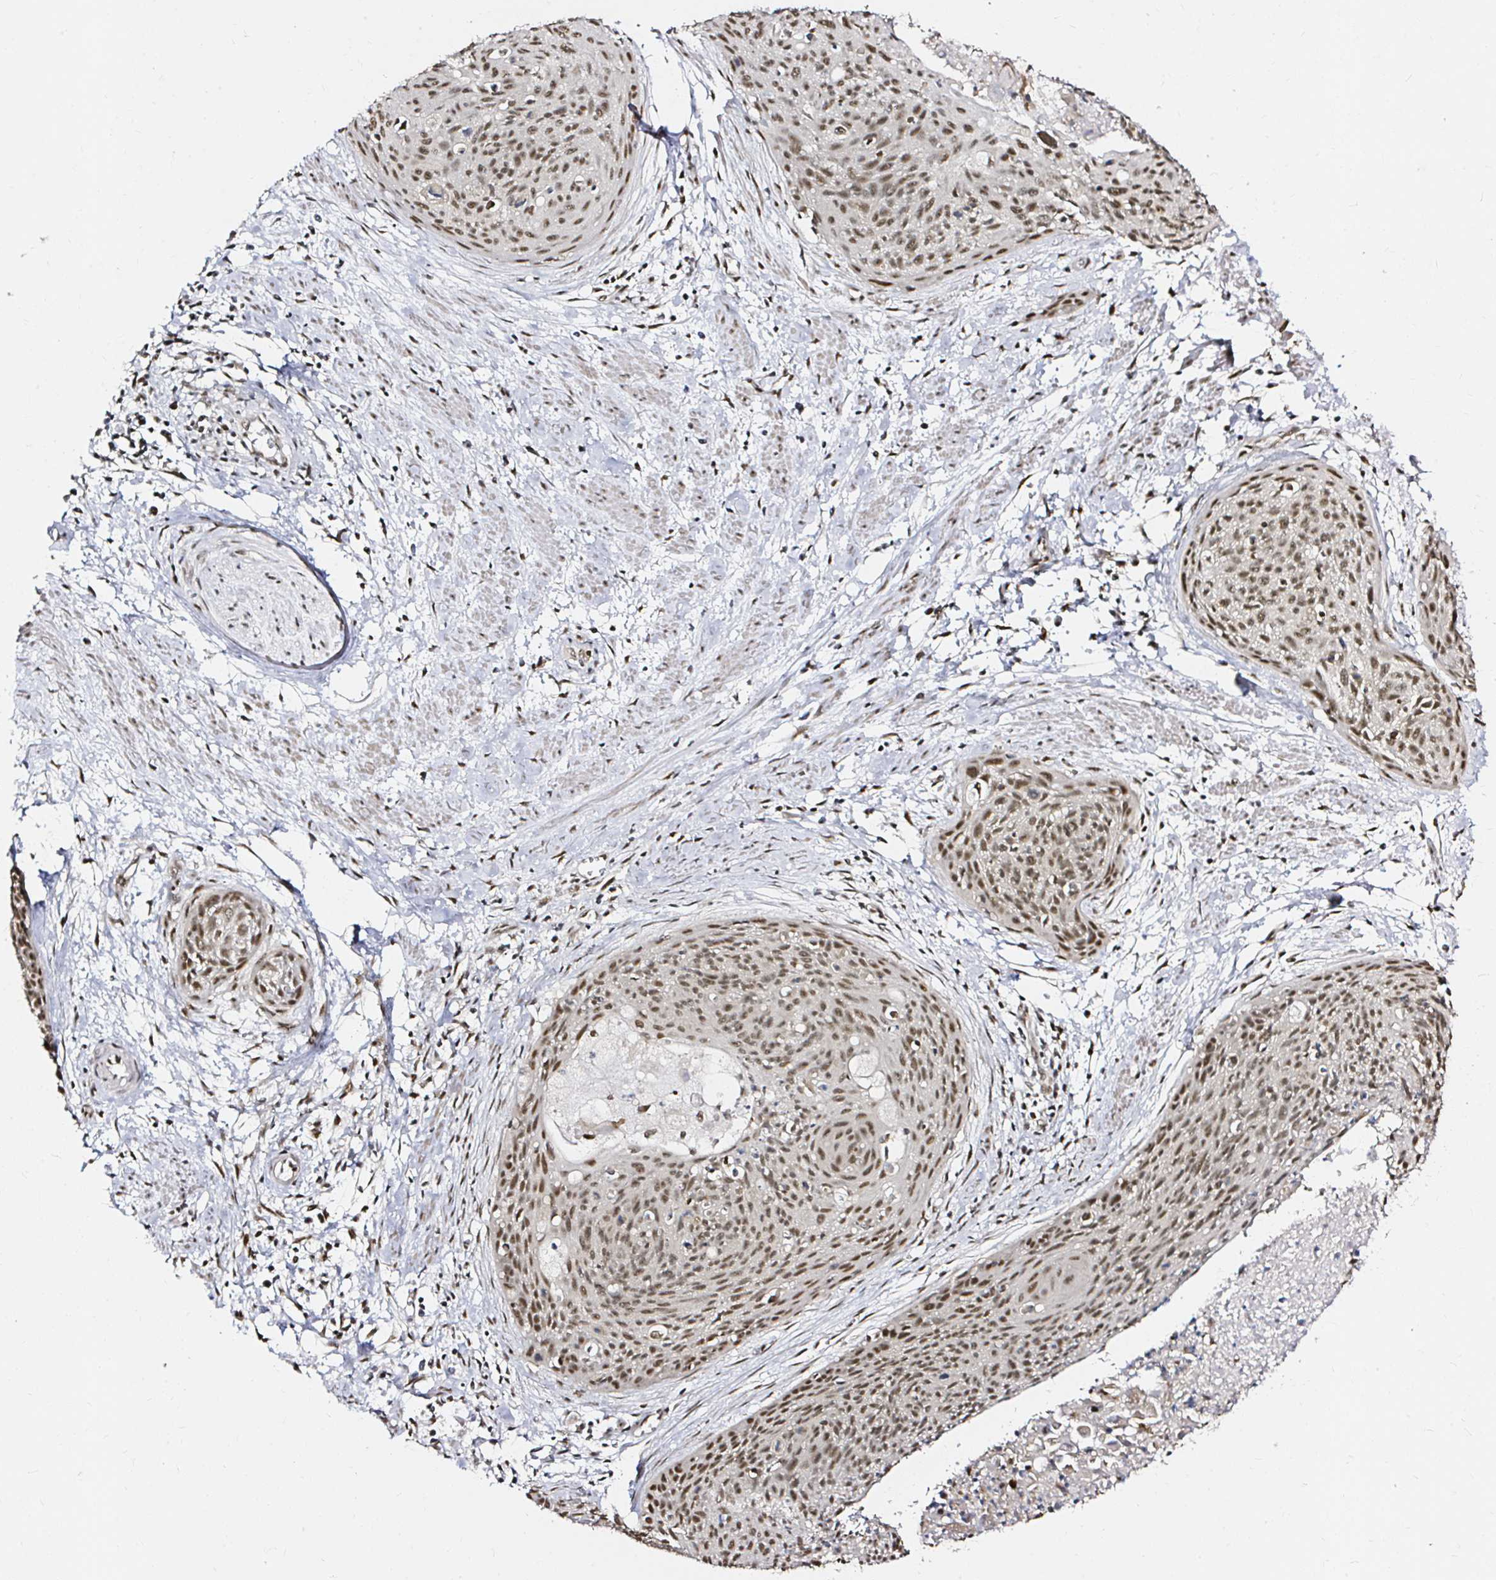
{"staining": {"intensity": "moderate", "quantity": ">75%", "location": "nuclear"}, "tissue": "cervical cancer", "cell_type": "Tumor cells", "image_type": "cancer", "snomed": [{"axis": "morphology", "description": "Squamous cell carcinoma, NOS"}, {"axis": "topography", "description": "Cervix"}], "caption": "Human squamous cell carcinoma (cervical) stained for a protein (brown) reveals moderate nuclear positive expression in about >75% of tumor cells.", "gene": "SNRPC", "patient": {"sex": "female", "age": 55}}